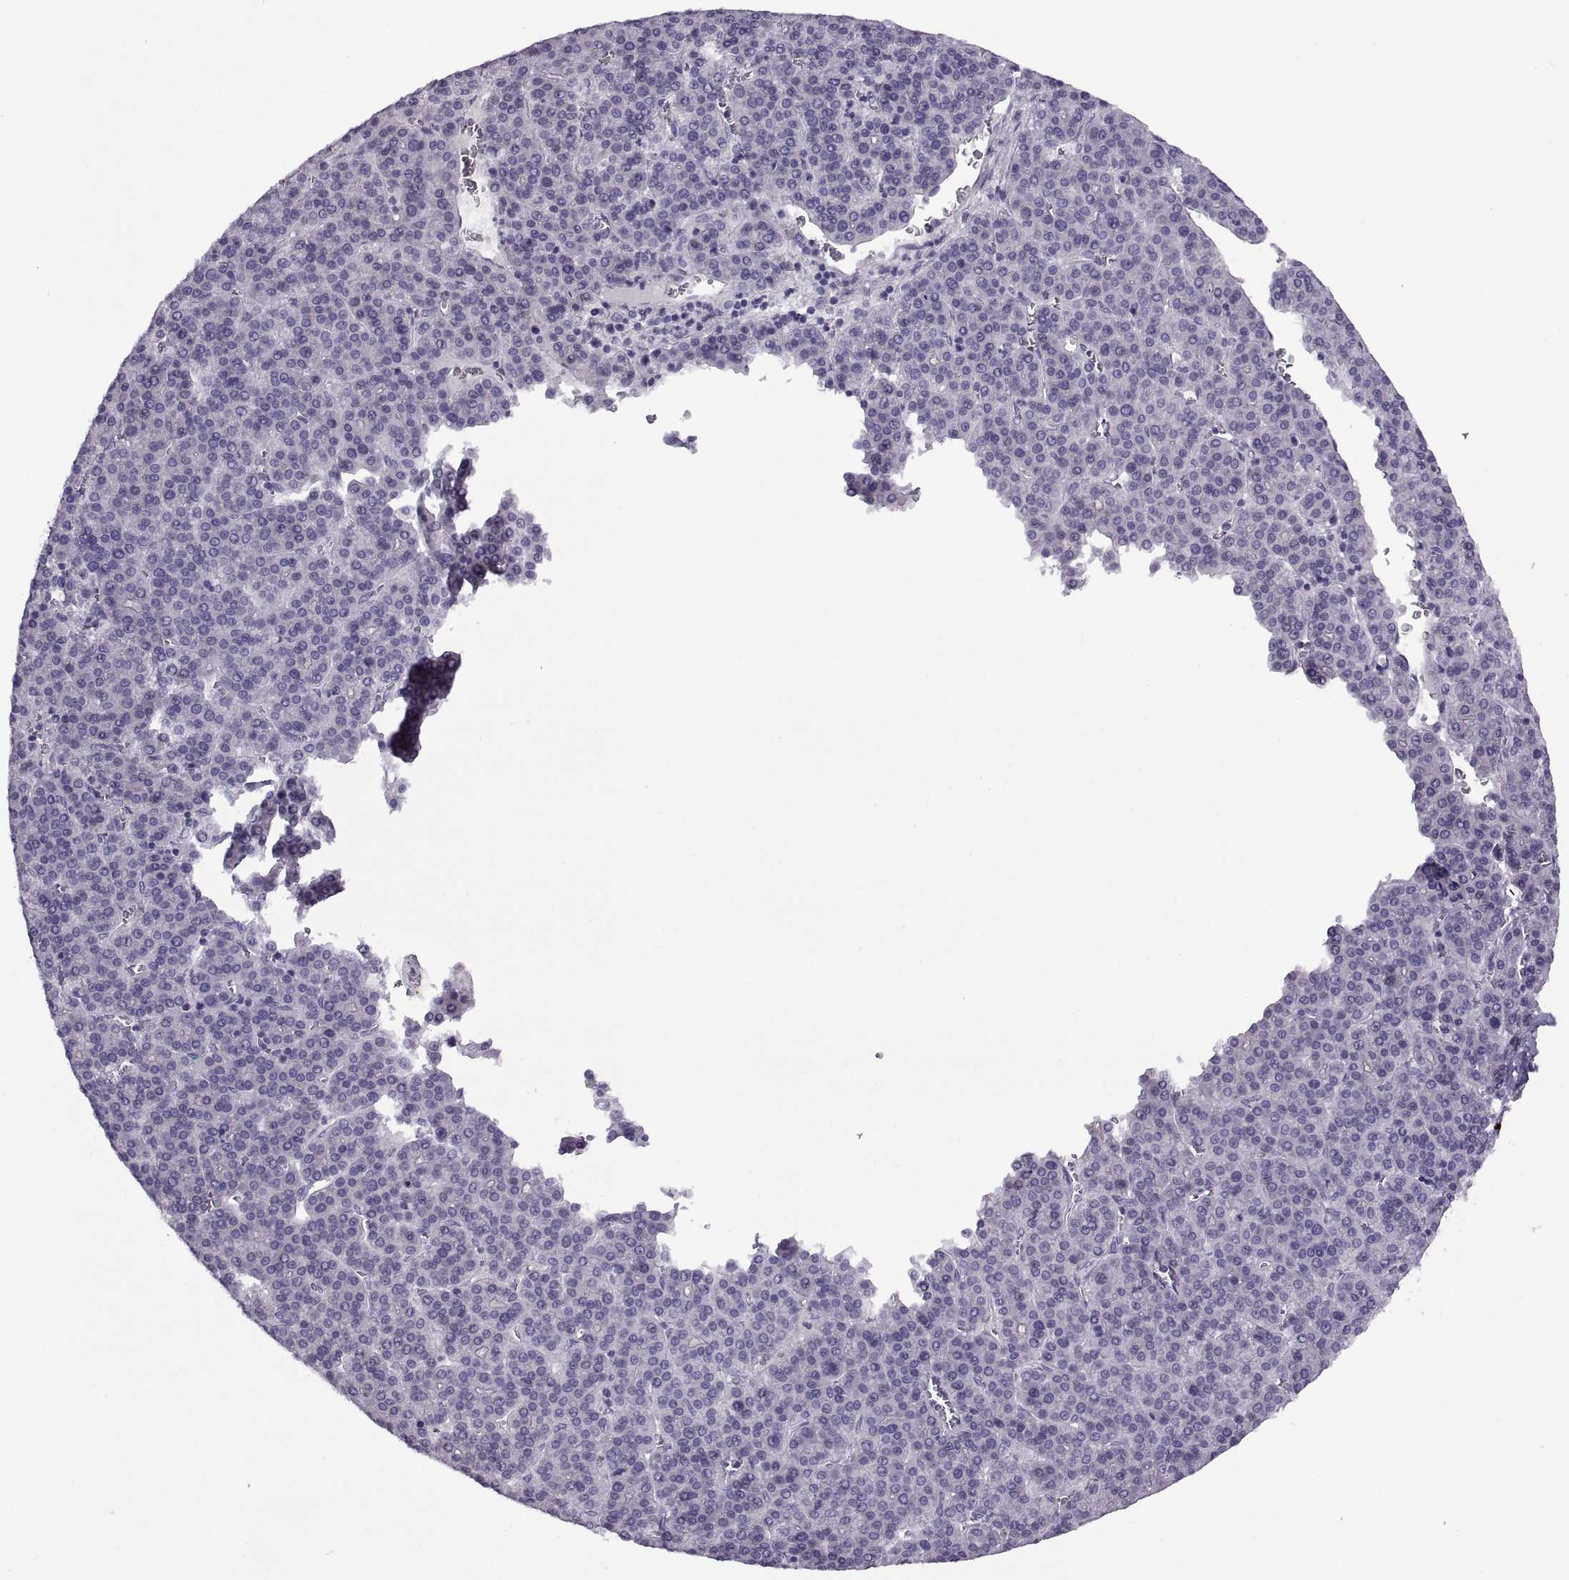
{"staining": {"intensity": "negative", "quantity": "none", "location": "none"}, "tissue": "liver cancer", "cell_type": "Tumor cells", "image_type": "cancer", "snomed": [{"axis": "morphology", "description": "Carcinoma, Hepatocellular, NOS"}, {"axis": "topography", "description": "Liver"}], "caption": "Human liver cancer (hepatocellular carcinoma) stained for a protein using immunohistochemistry exhibits no positivity in tumor cells.", "gene": "RSPH6A", "patient": {"sex": "female", "age": 58}}